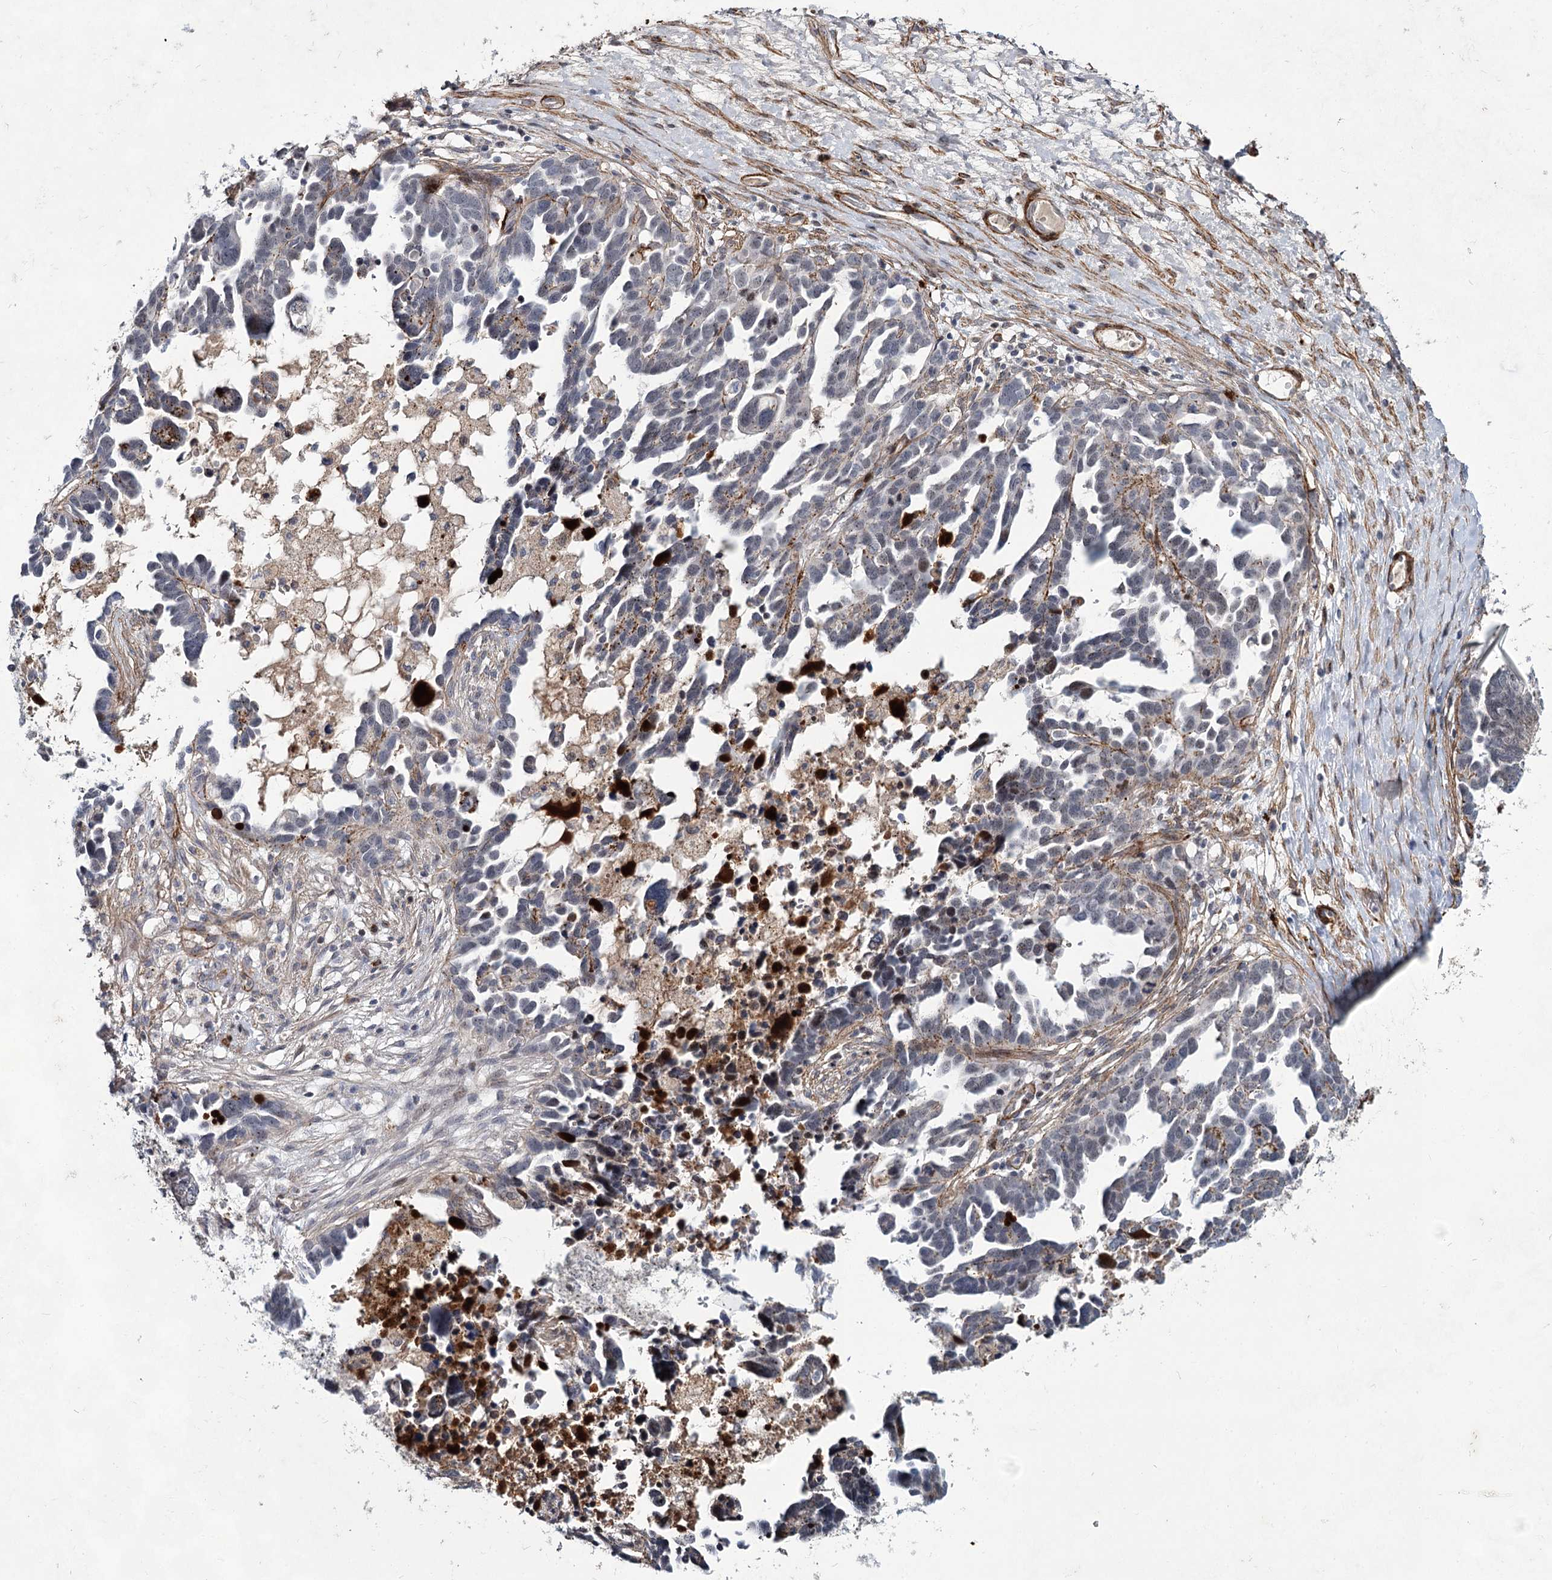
{"staining": {"intensity": "negative", "quantity": "none", "location": "none"}, "tissue": "ovarian cancer", "cell_type": "Tumor cells", "image_type": "cancer", "snomed": [{"axis": "morphology", "description": "Cystadenocarcinoma, serous, NOS"}, {"axis": "topography", "description": "Ovary"}], "caption": "Serous cystadenocarcinoma (ovarian) was stained to show a protein in brown. There is no significant expression in tumor cells.", "gene": "ATL2", "patient": {"sex": "female", "age": 54}}